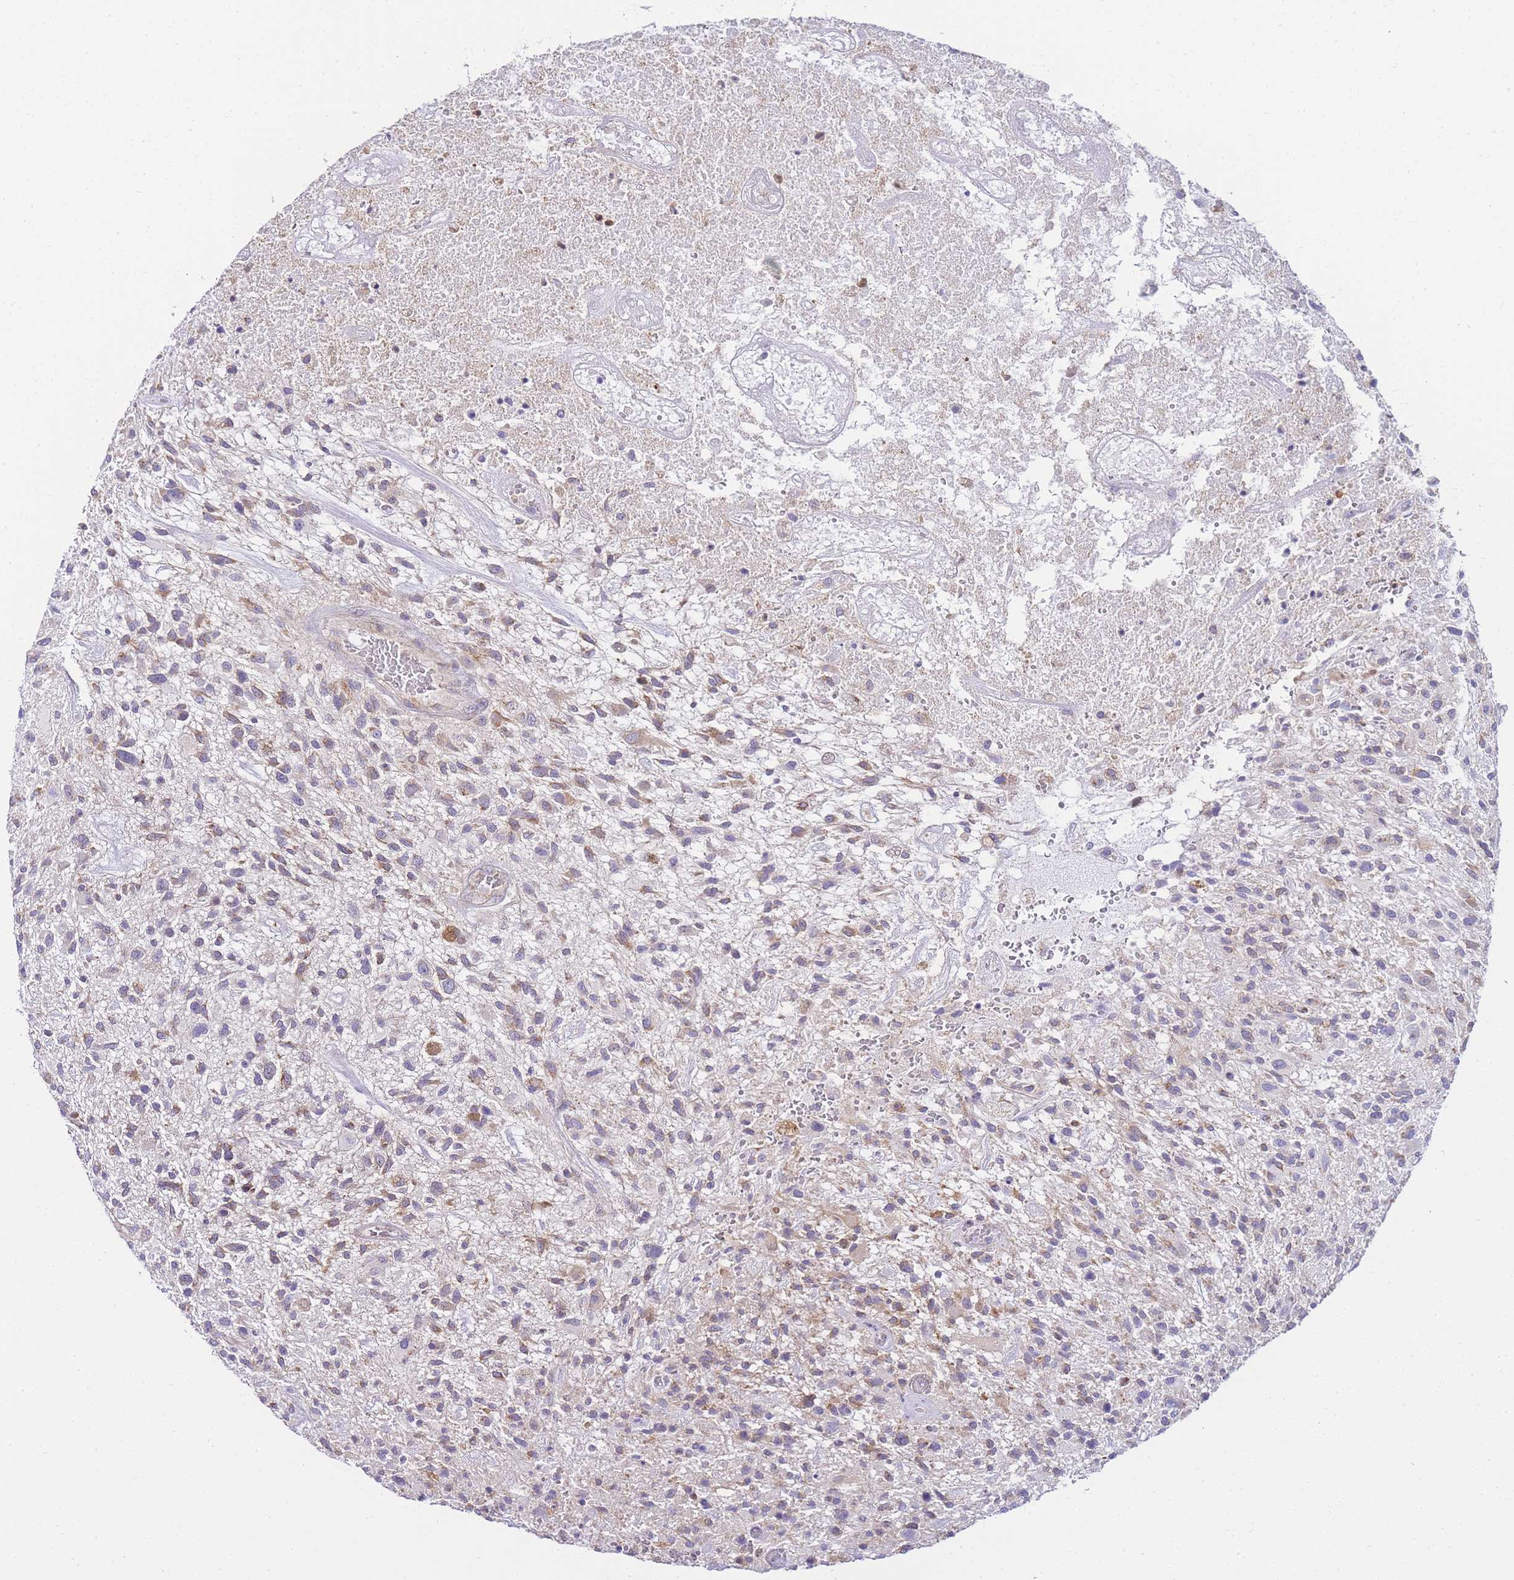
{"staining": {"intensity": "weak", "quantity": "25%-75%", "location": "cytoplasmic/membranous"}, "tissue": "glioma", "cell_type": "Tumor cells", "image_type": "cancer", "snomed": [{"axis": "morphology", "description": "Glioma, malignant, High grade"}, {"axis": "topography", "description": "Brain"}], "caption": "This histopathology image shows IHC staining of human glioma, with low weak cytoplasmic/membranous positivity in about 25%-75% of tumor cells.", "gene": "PDCD7", "patient": {"sex": "male", "age": 47}}